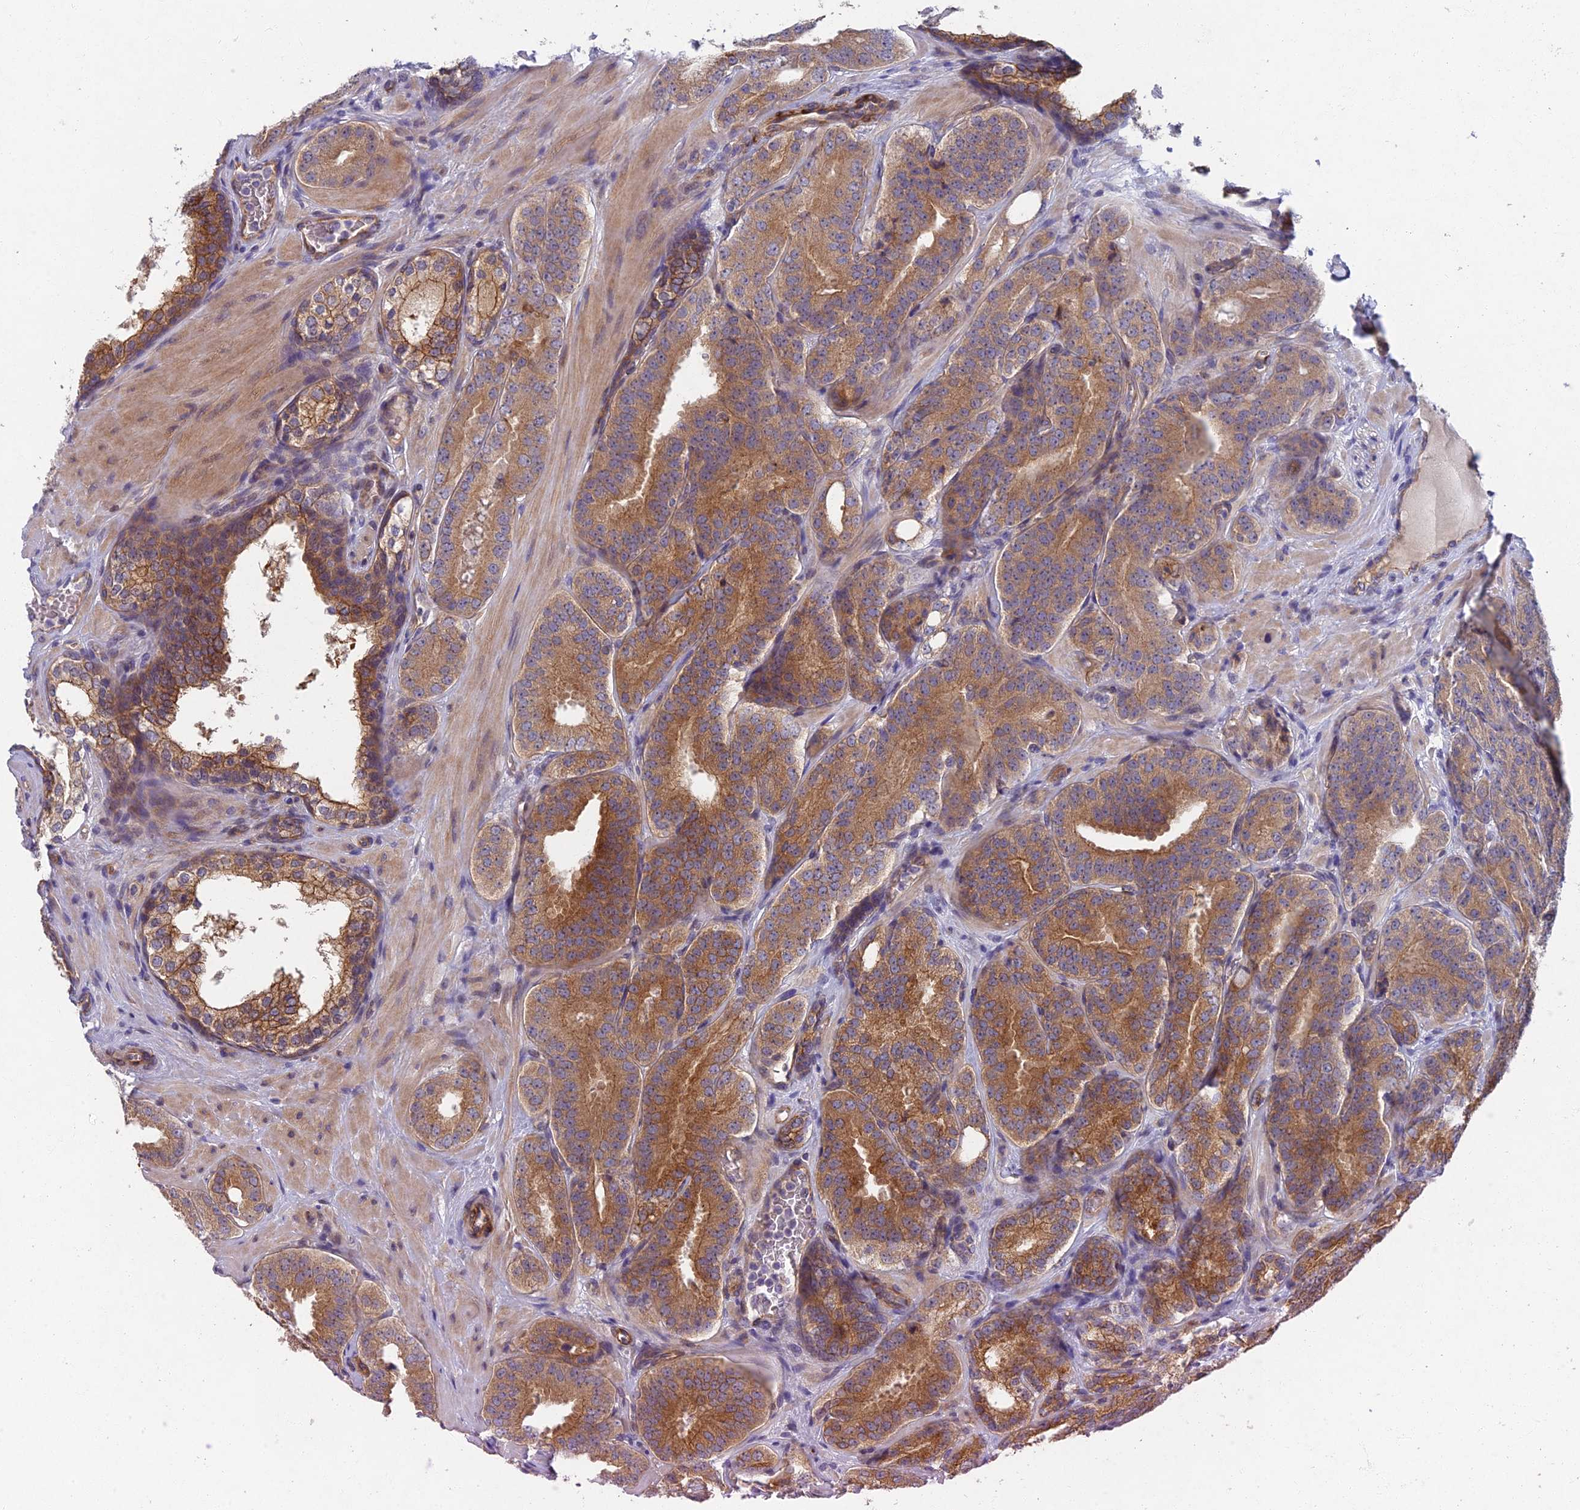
{"staining": {"intensity": "moderate", "quantity": ">75%", "location": "cytoplasmic/membranous"}, "tissue": "prostate cancer", "cell_type": "Tumor cells", "image_type": "cancer", "snomed": [{"axis": "morphology", "description": "Adenocarcinoma, High grade"}, {"axis": "topography", "description": "Prostate"}], "caption": "Prostate high-grade adenocarcinoma was stained to show a protein in brown. There is medium levels of moderate cytoplasmic/membranous staining in about >75% of tumor cells.", "gene": "RHBDL2", "patient": {"sex": "male", "age": 63}}